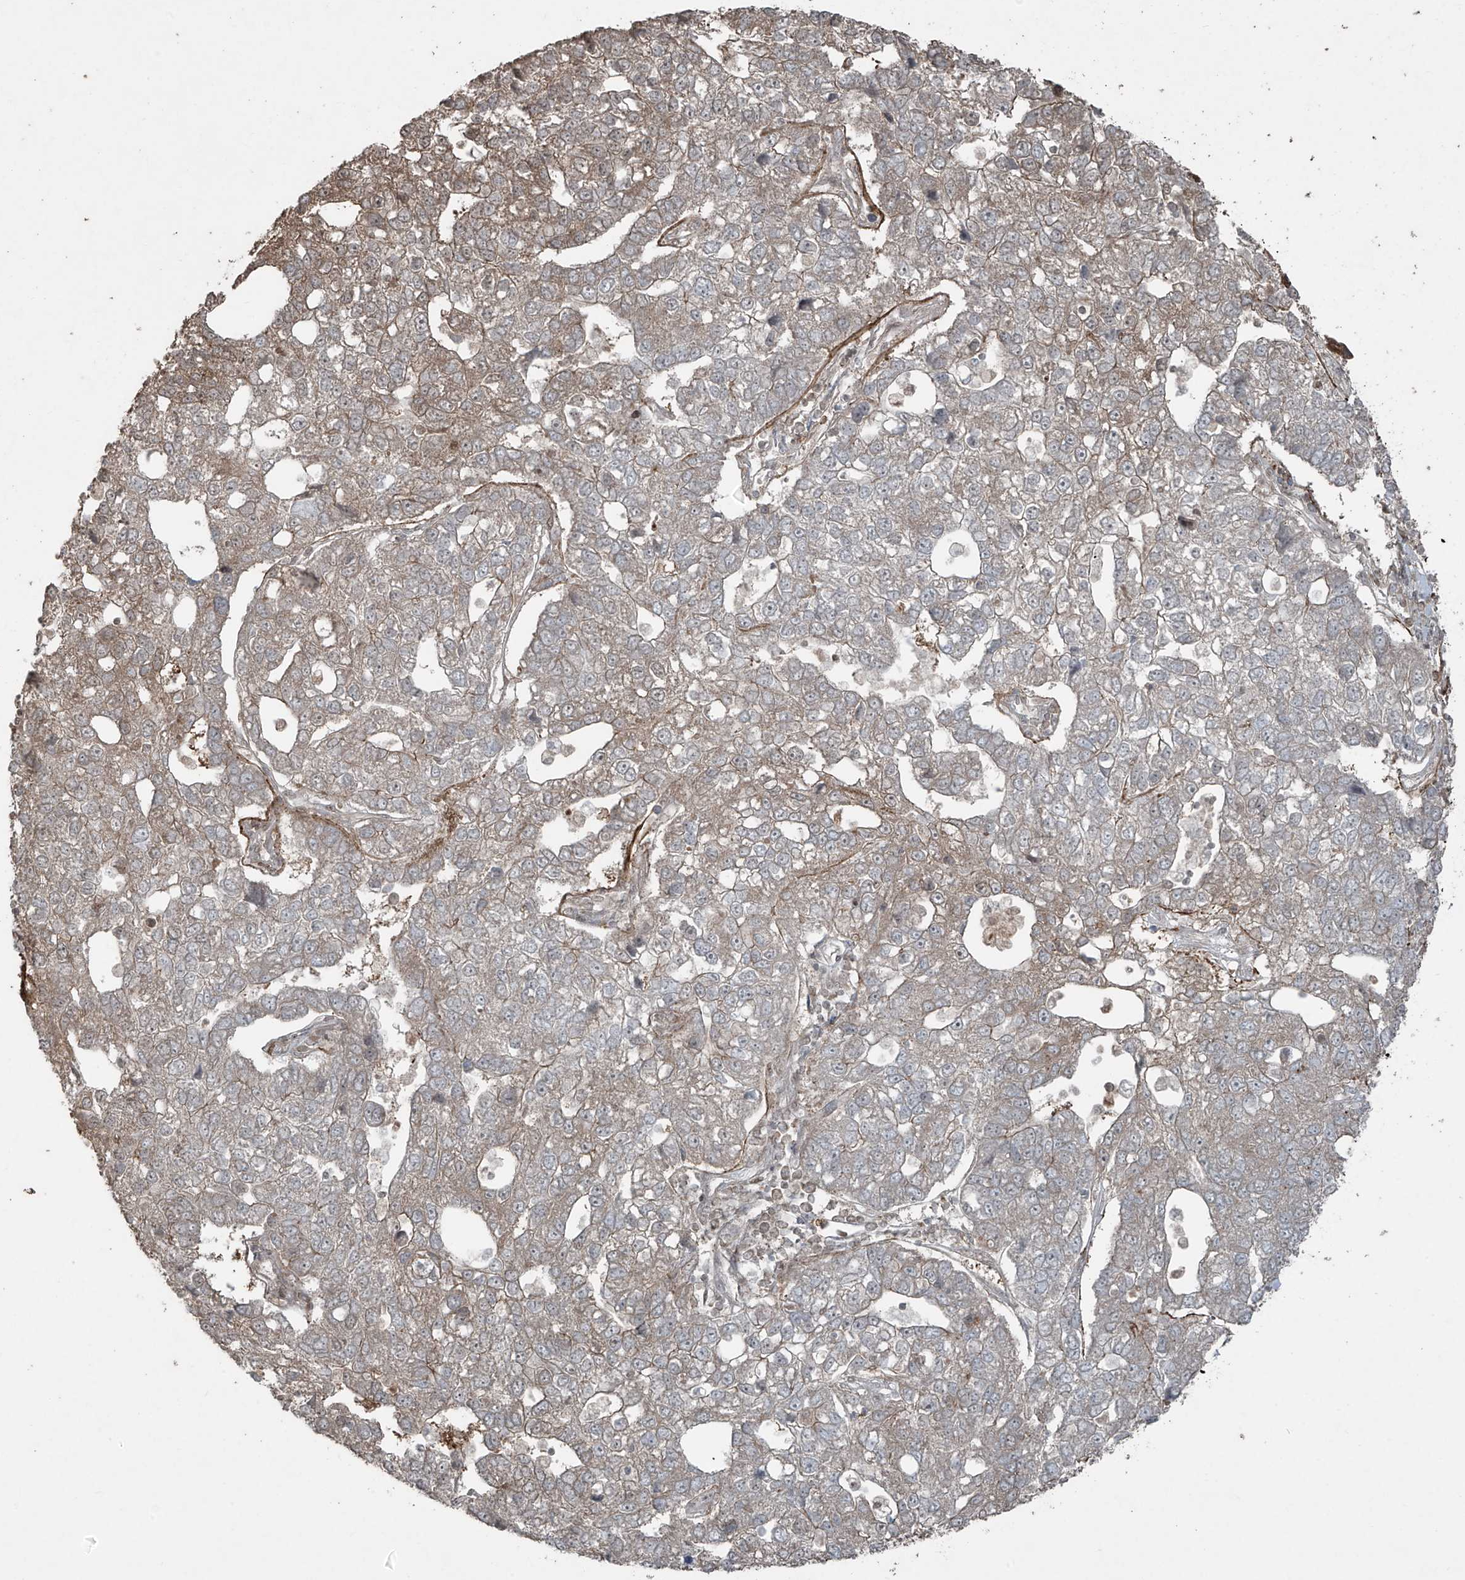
{"staining": {"intensity": "weak", "quantity": "<25%", "location": "cytoplasmic/membranous"}, "tissue": "pancreatic cancer", "cell_type": "Tumor cells", "image_type": "cancer", "snomed": [{"axis": "morphology", "description": "Adenocarcinoma, NOS"}, {"axis": "topography", "description": "Pancreas"}], "caption": "Immunohistochemistry micrograph of neoplastic tissue: pancreatic cancer (adenocarcinoma) stained with DAB (3,3'-diaminobenzidine) exhibits no significant protein expression in tumor cells.", "gene": "TTC22", "patient": {"sex": "female", "age": 61}}